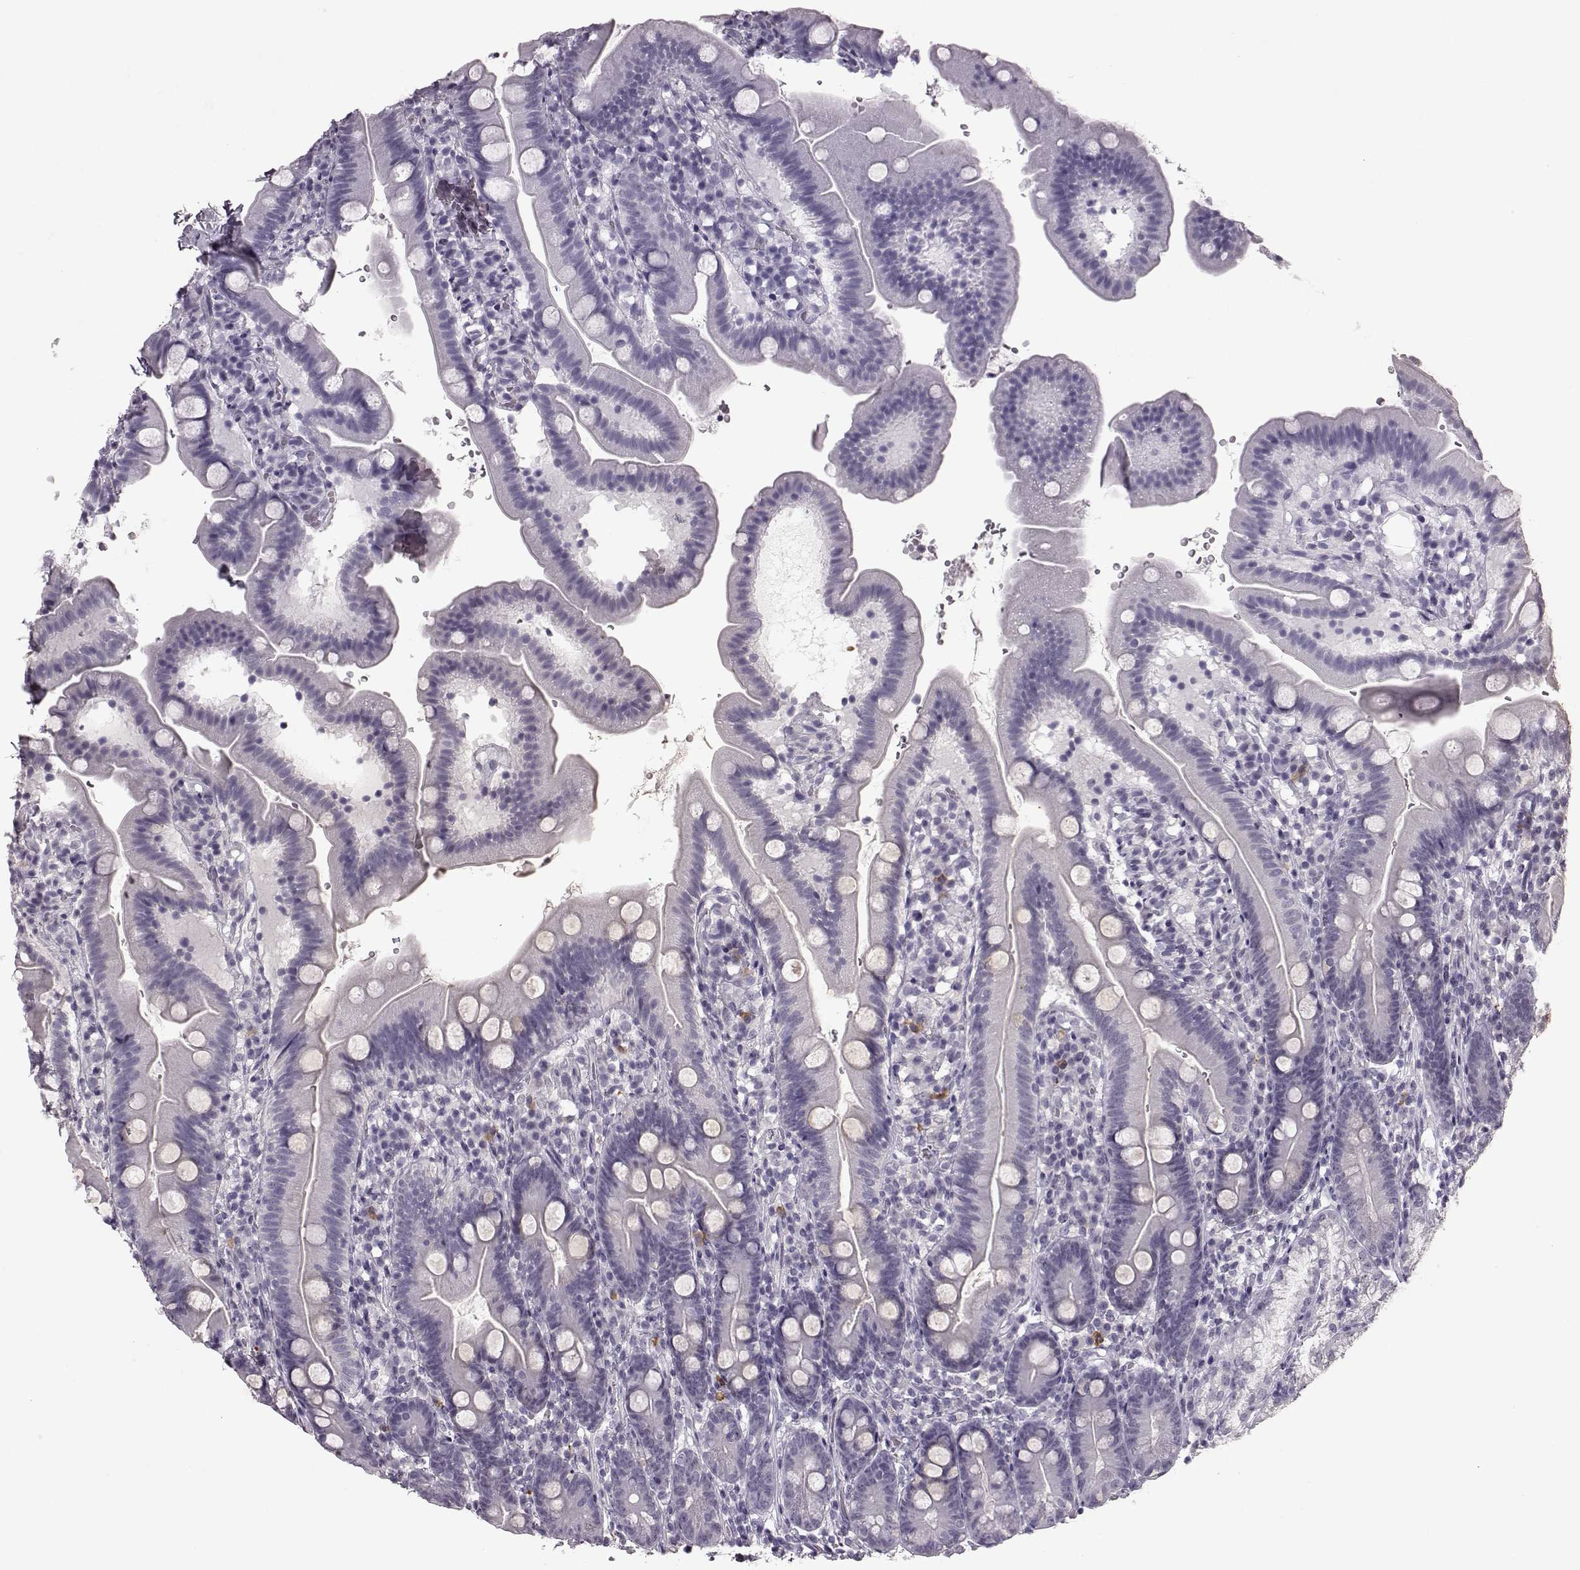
{"staining": {"intensity": "negative", "quantity": "none", "location": "none"}, "tissue": "duodenum", "cell_type": "Glandular cells", "image_type": "normal", "snomed": [{"axis": "morphology", "description": "Normal tissue, NOS"}, {"axis": "topography", "description": "Duodenum"}], "caption": "The image demonstrates no staining of glandular cells in normal duodenum. Nuclei are stained in blue.", "gene": "PRPH2", "patient": {"sex": "female", "age": 67}}